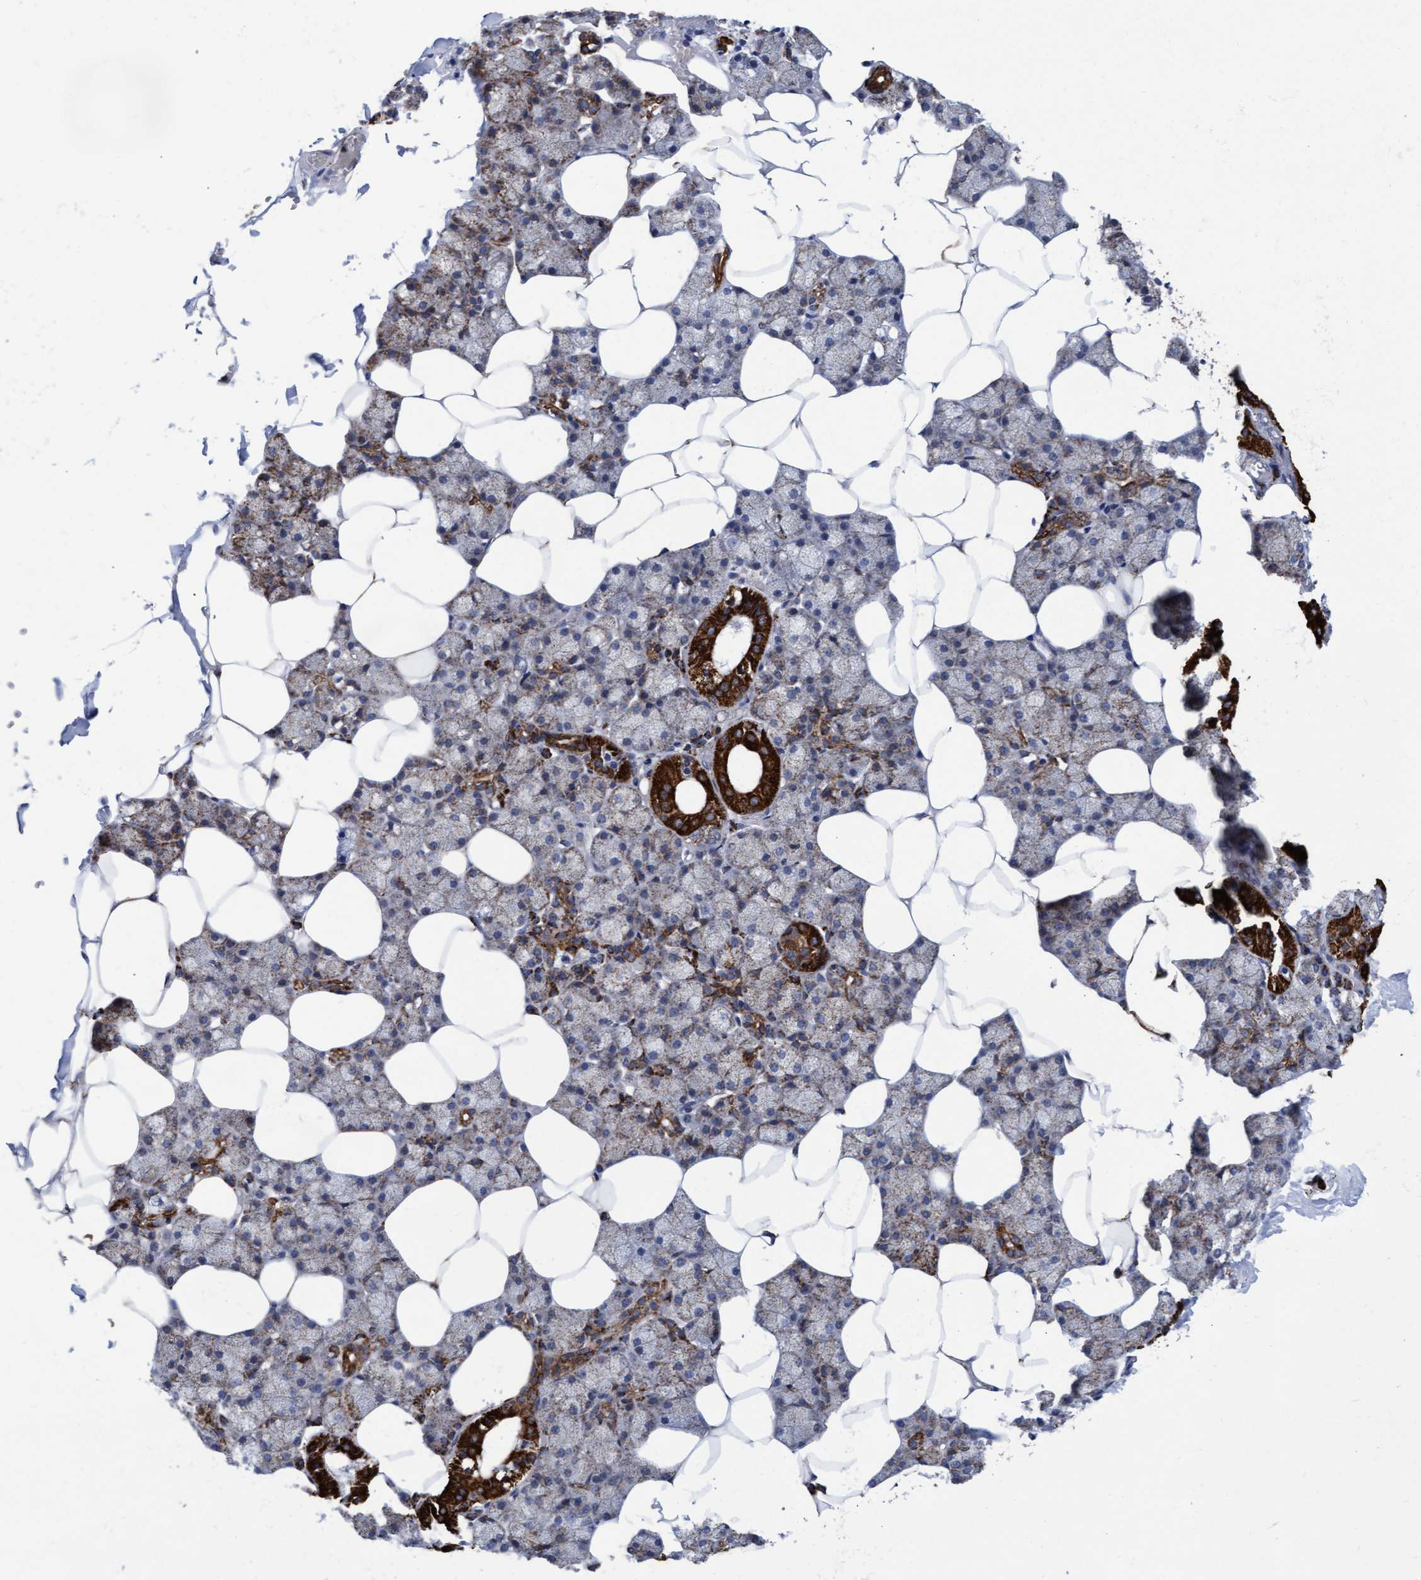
{"staining": {"intensity": "strong", "quantity": "25%-75%", "location": "cytoplasmic/membranous"}, "tissue": "salivary gland", "cell_type": "Glandular cells", "image_type": "normal", "snomed": [{"axis": "morphology", "description": "Normal tissue, NOS"}, {"axis": "topography", "description": "Salivary gland"}], "caption": "Salivary gland stained with IHC exhibits strong cytoplasmic/membranous staining in about 25%-75% of glandular cells.", "gene": "MRPL38", "patient": {"sex": "male", "age": 62}}